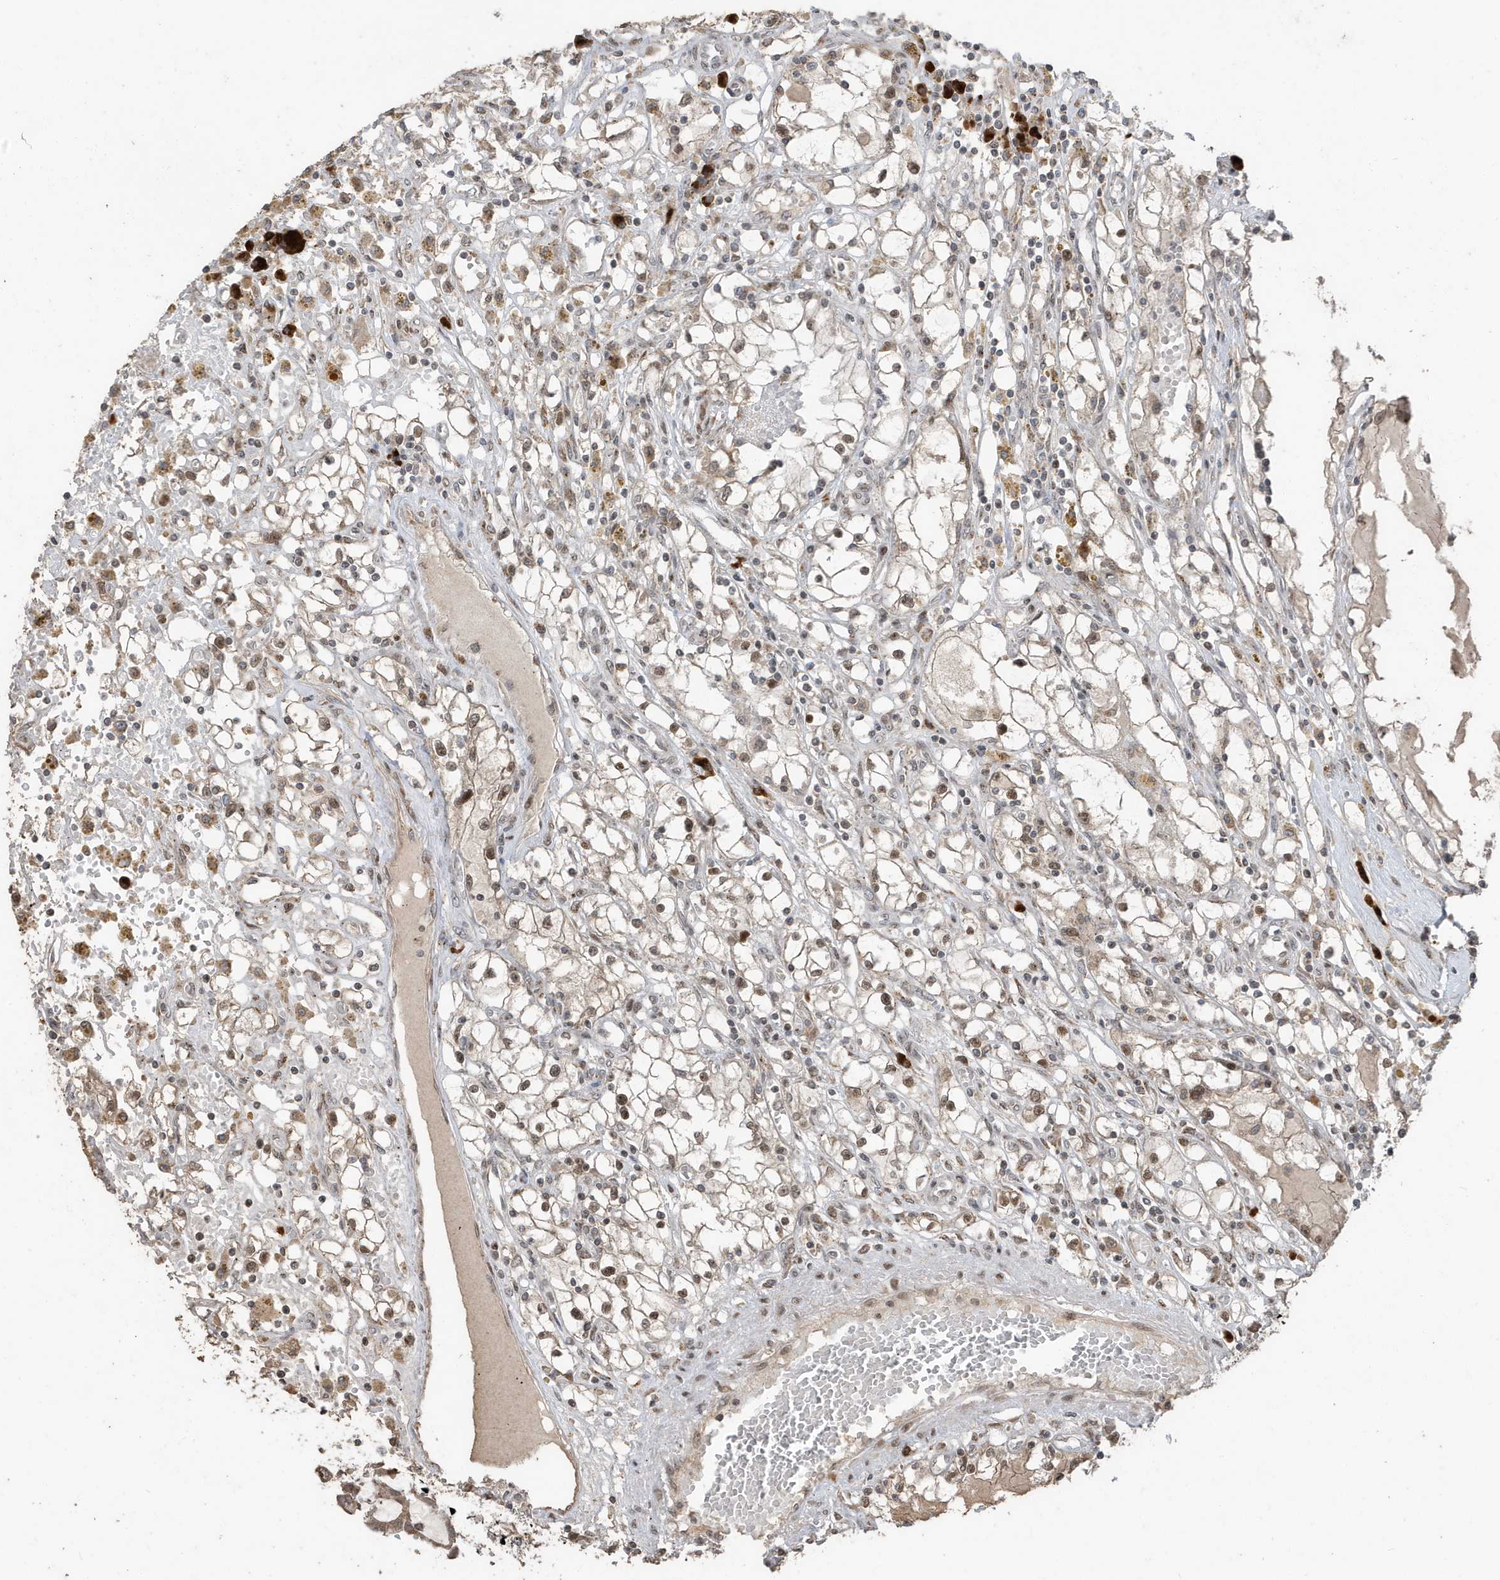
{"staining": {"intensity": "moderate", "quantity": ">75%", "location": "cytoplasmic/membranous,nuclear"}, "tissue": "renal cancer", "cell_type": "Tumor cells", "image_type": "cancer", "snomed": [{"axis": "morphology", "description": "Adenocarcinoma, NOS"}, {"axis": "topography", "description": "Kidney"}], "caption": "Immunohistochemistry staining of renal cancer, which exhibits medium levels of moderate cytoplasmic/membranous and nuclear staining in about >75% of tumor cells indicating moderate cytoplasmic/membranous and nuclear protein expression. The staining was performed using DAB (3,3'-diaminobenzidine) (brown) for protein detection and nuclei were counterstained in hematoxylin (blue).", "gene": "RER1", "patient": {"sex": "male", "age": 56}}